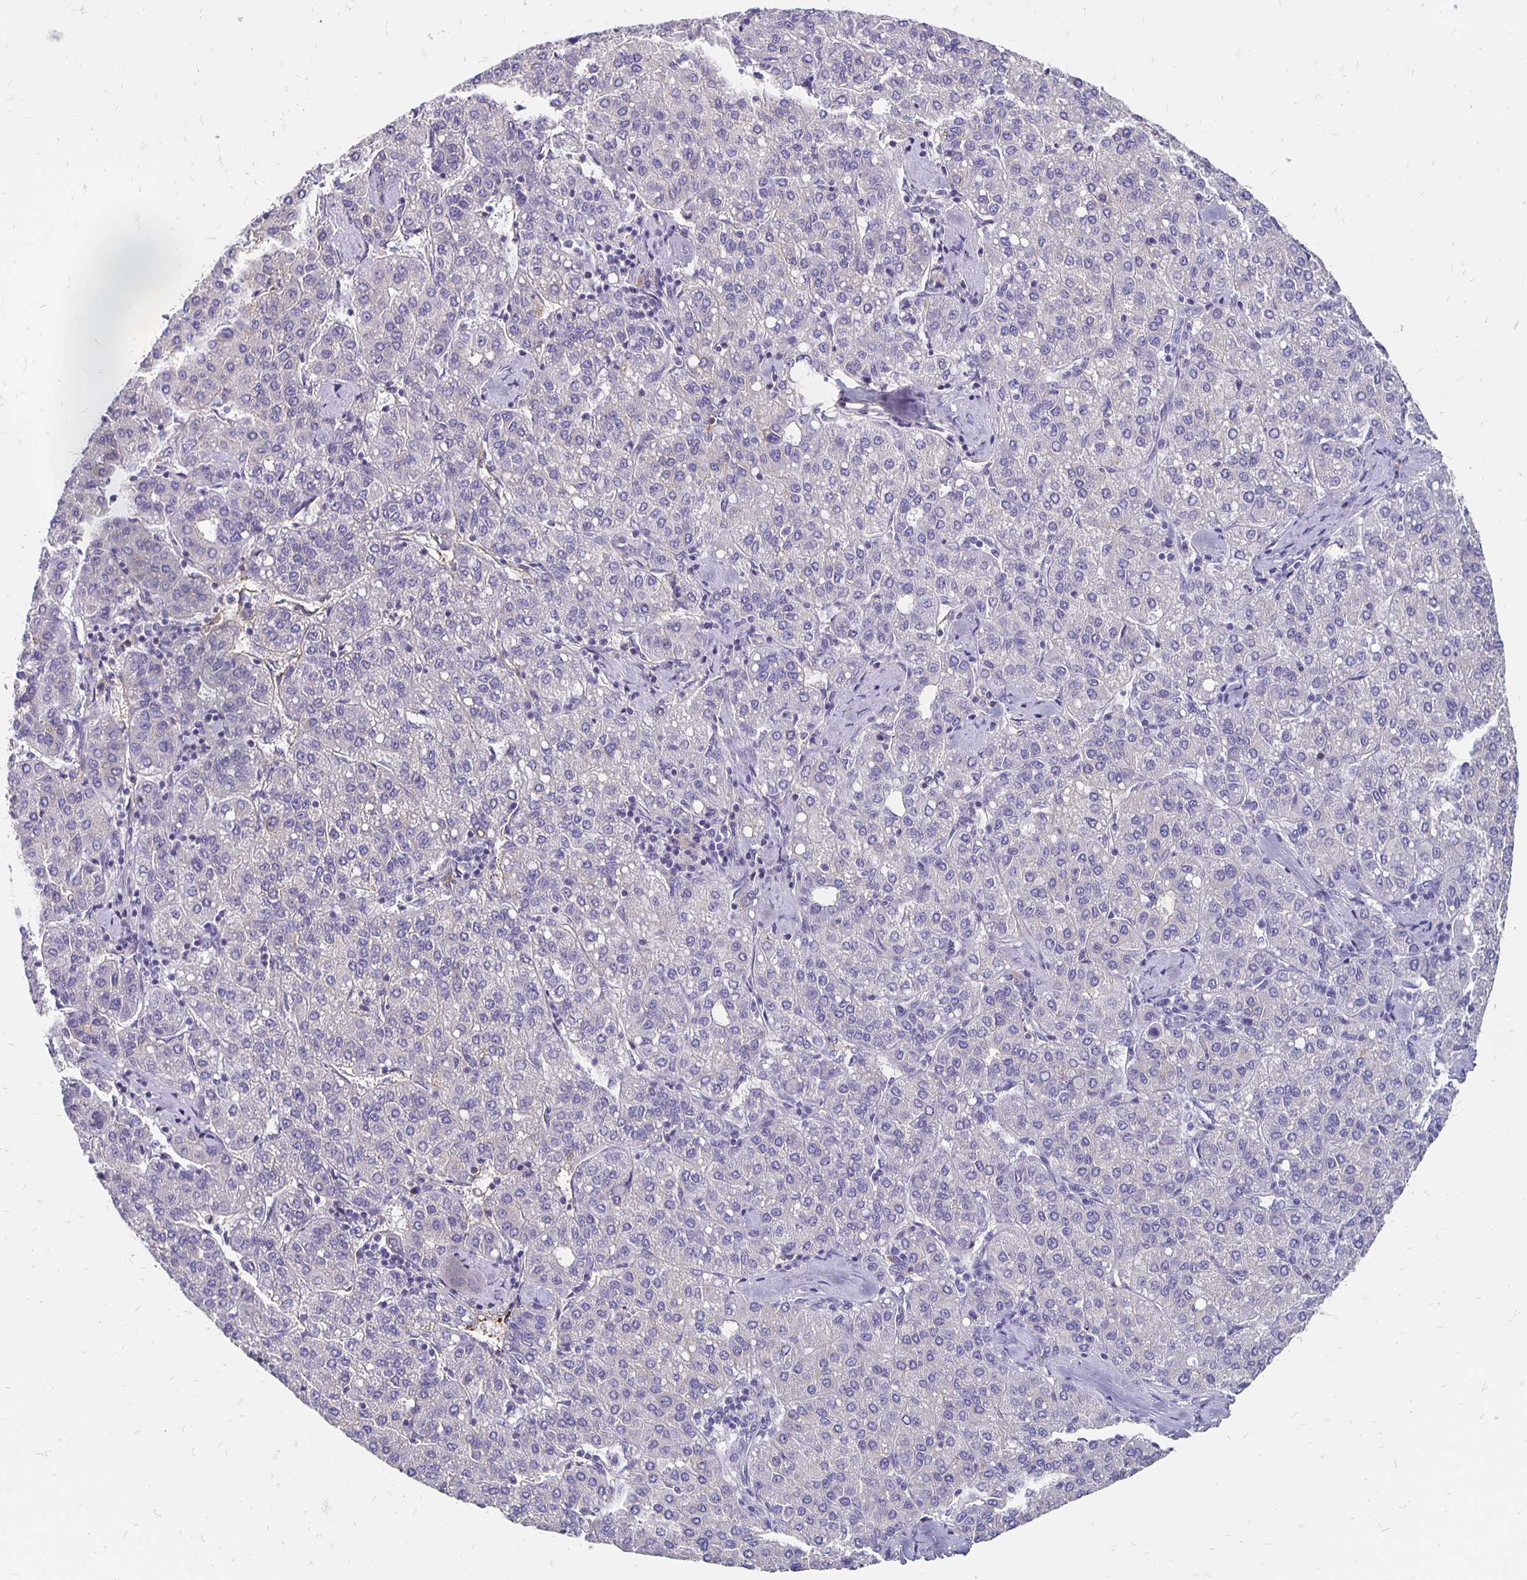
{"staining": {"intensity": "negative", "quantity": "none", "location": "none"}, "tissue": "liver cancer", "cell_type": "Tumor cells", "image_type": "cancer", "snomed": [{"axis": "morphology", "description": "Carcinoma, Hepatocellular, NOS"}, {"axis": "topography", "description": "Liver"}], "caption": "Immunohistochemistry (IHC) photomicrograph of liver cancer (hepatocellular carcinoma) stained for a protein (brown), which shows no expression in tumor cells. The staining was performed using DAB to visualize the protein expression in brown, while the nuclei were stained in blue with hematoxylin (Magnification: 20x).", "gene": "APOB", "patient": {"sex": "male", "age": 65}}